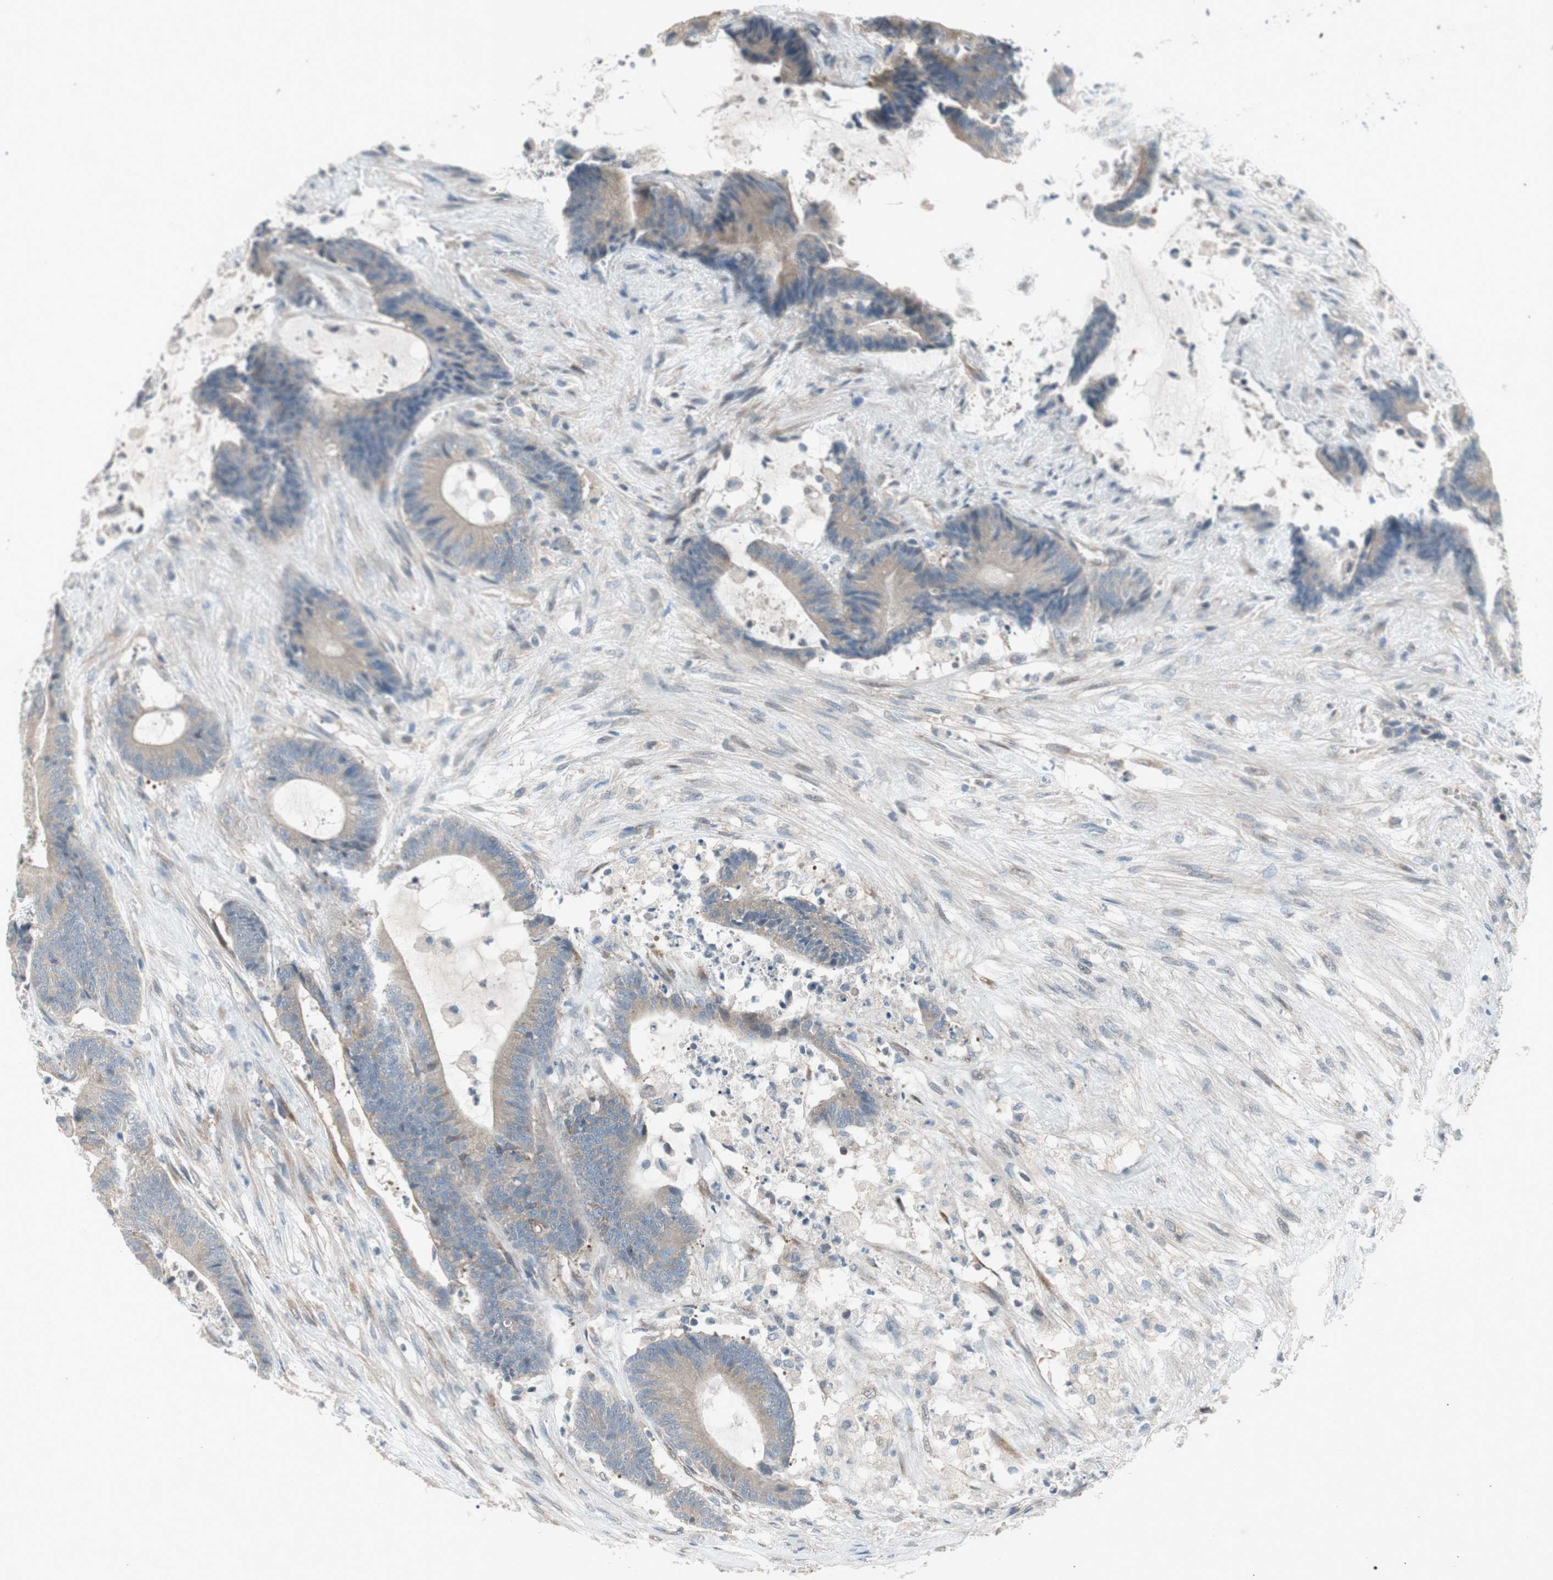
{"staining": {"intensity": "weak", "quantity": ">75%", "location": "cytoplasmic/membranous"}, "tissue": "colorectal cancer", "cell_type": "Tumor cells", "image_type": "cancer", "snomed": [{"axis": "morphology", "description": "Adenocarcinoma, NOS"}, {"axis": "topography", "description": "Colon"}], "caption": "Colorectal cancer tissue demonstrates weak cytoplasmic/membranous expression in about >75% of tumor cells", "gene": "PANK2", "patient": {"sex": "female", "age": 84}}